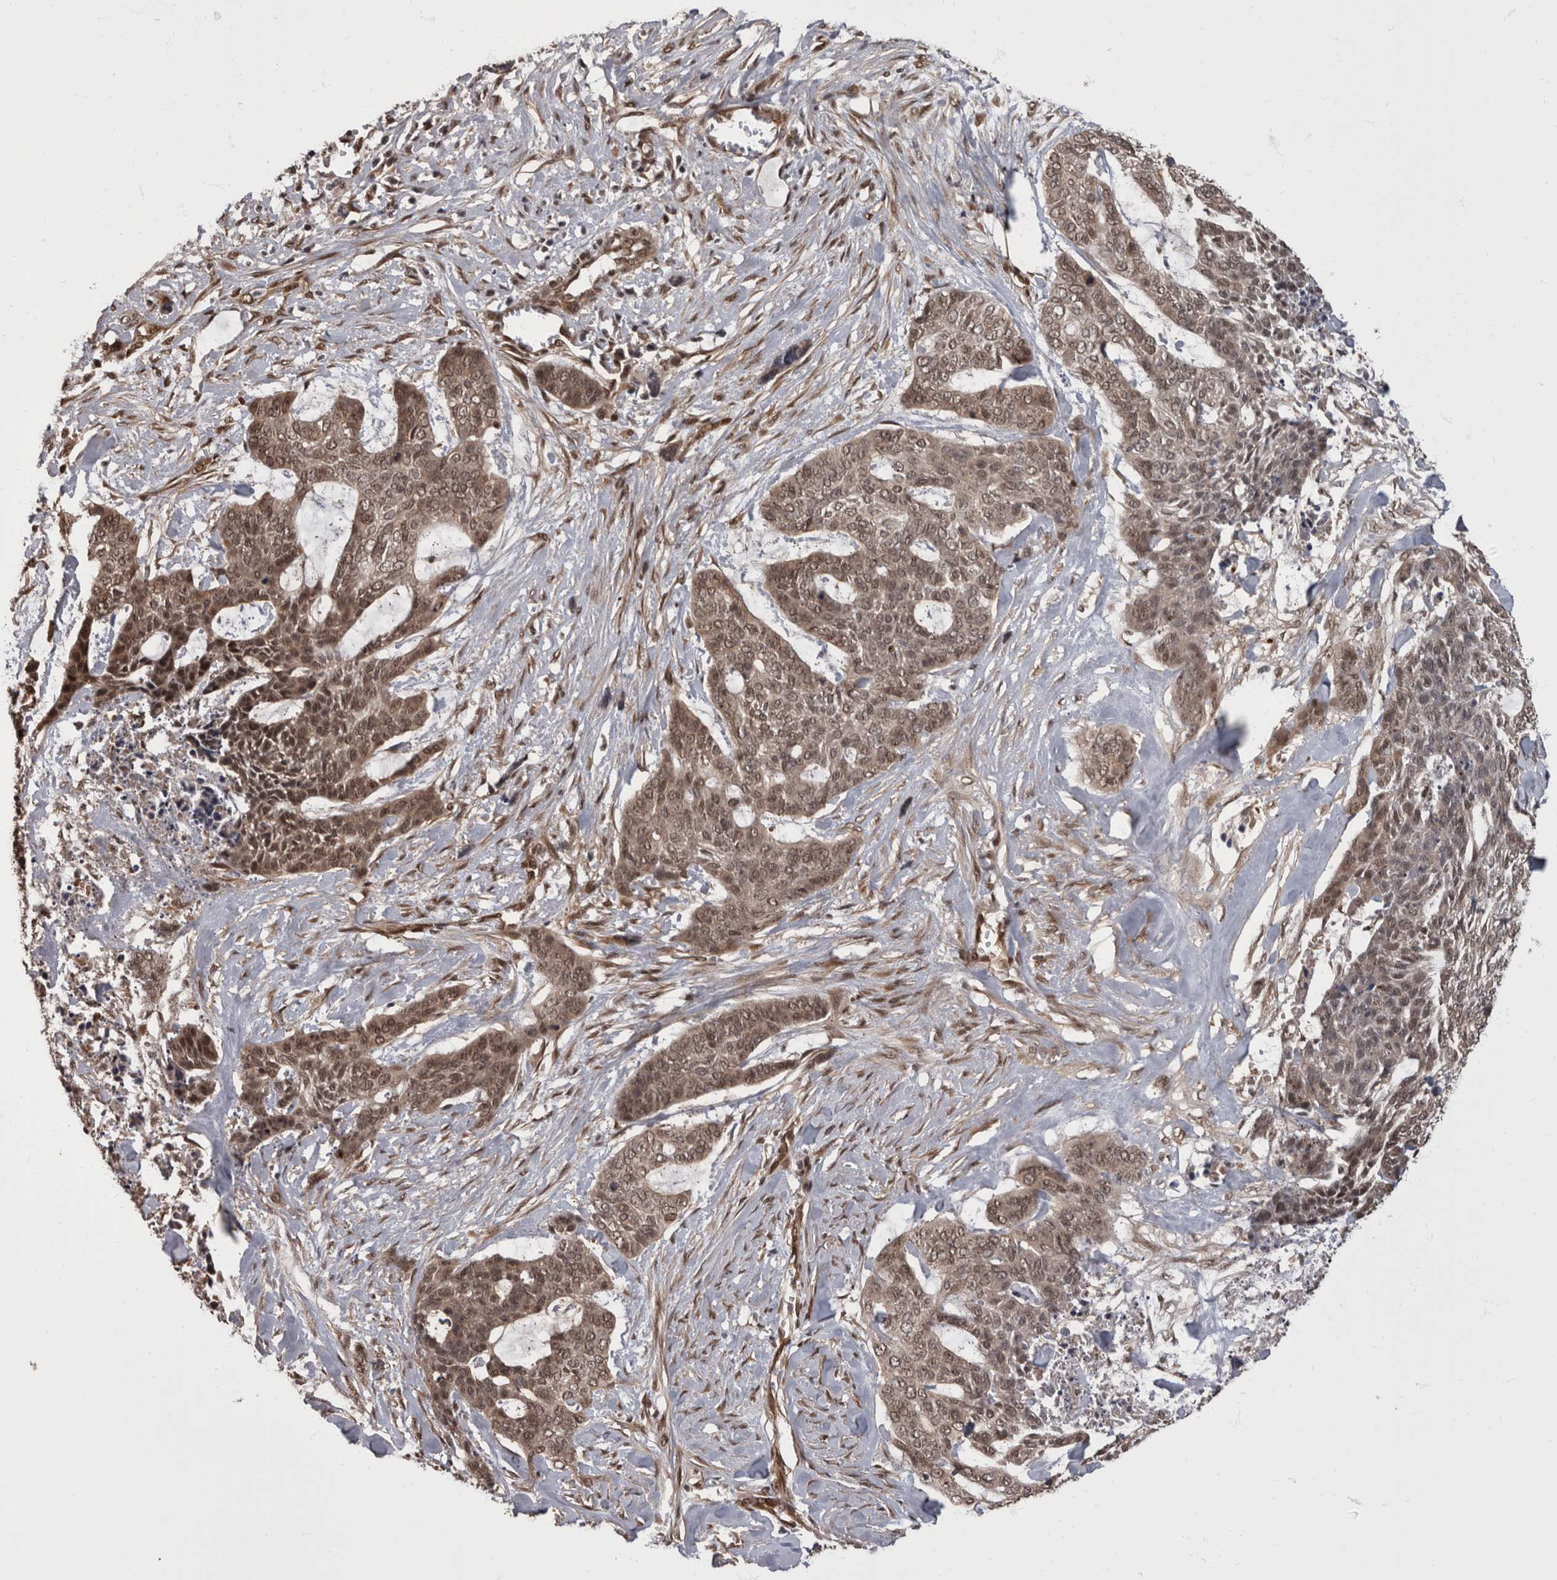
{"staining": {"intensity": "moderate", "quantity": ">75%", "location": "cytoplasmic/membranous,nuclear"}, "tissue": "skin cancer", "cell_type": "Tumor cells", "image_type": "cancer", "snomed": [{"axis": "morphology", "description": "Basal cell carcinoma"}, {"axis": "topography", "description": "Skin"}], "caption": "Skin cancer stained for a protein (brown) shows moderate cytoplasmic/membranous and nuclear positive staining in approximately >75% of tumor cells.", "gene": "AKT3", "patient": {"sex": "female", "age": 64}}